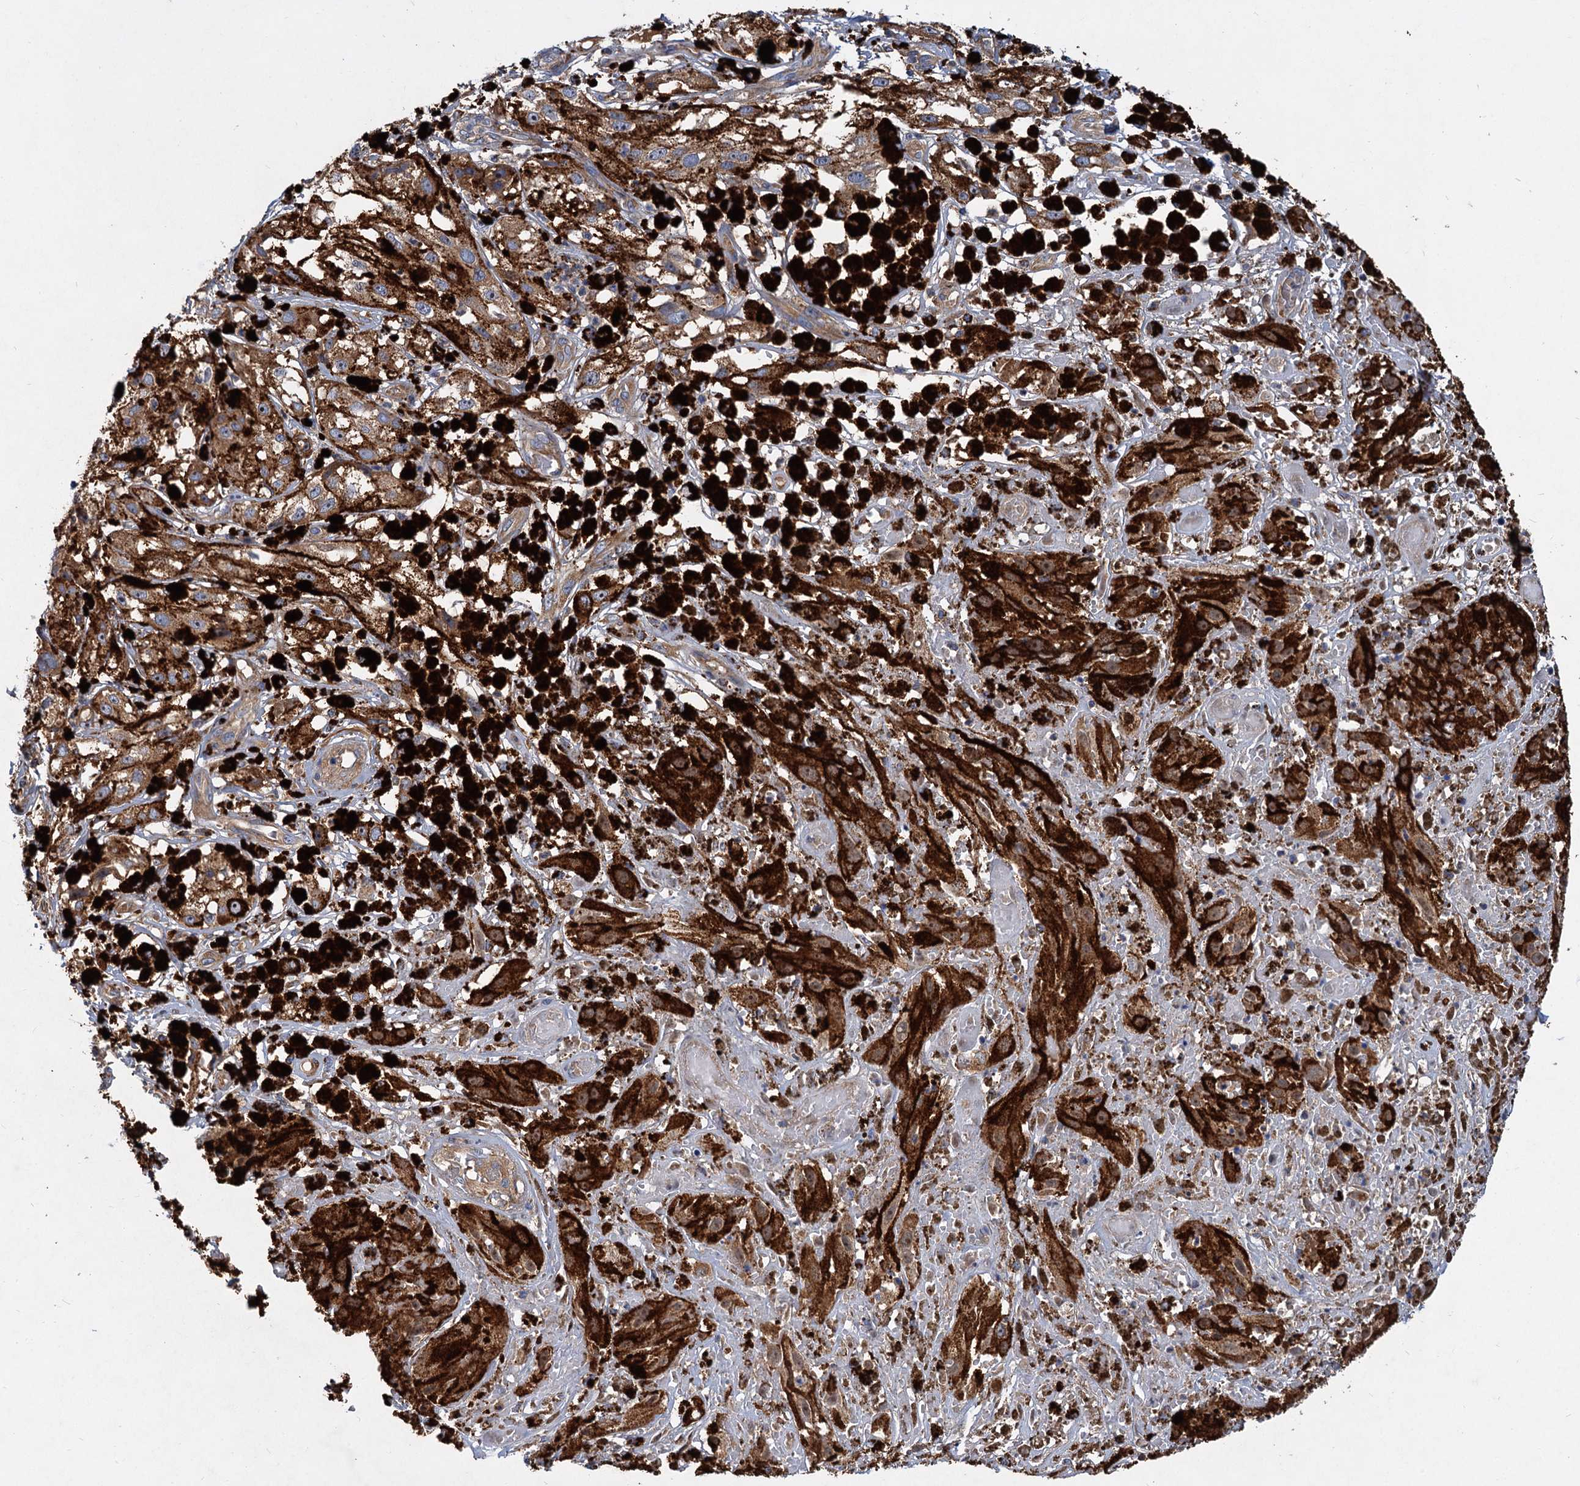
{"staining": {"intensity": "strong", "quantity": ">75%", "location": "cytoplasmic/membranous"}, "tissue": "melanoma", "cell_type": "Tumor cells", "image_type": "cancer", "snomed": [{"axis": "morphology", "description": "Malignant melanoma, NOS"}, {"axis": "topography", "description": "Skin"}], "caption": "IHC histopathology image of neoplastic tissue: human malignant melanoma stained using immunohistochemistry shows high levels of strong protein expression localized specifically in the cytoplasmic/membranous of tumor cells, appearing as a cytoplasmic/membranous brown color.", "gene": "ALKBH7", "patient": {"sex": "male", "age": 88}}